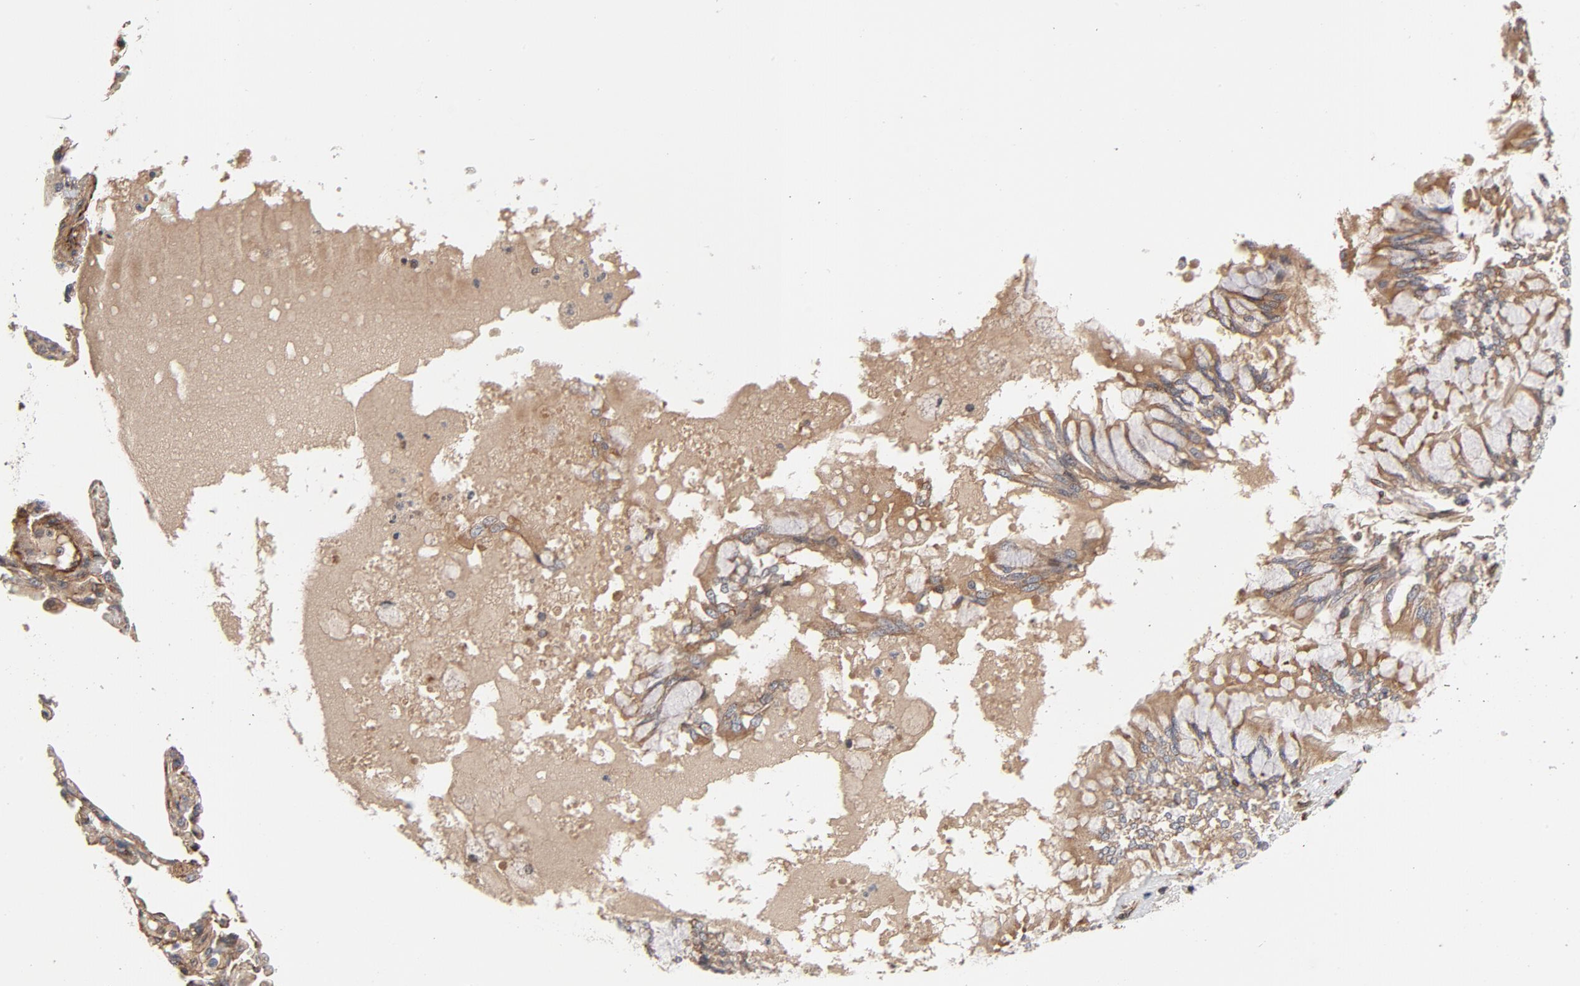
{"staining": {"intensity": "moderate", "quantity": ">75%", "location": "cytoplasmic/membranous"}, "tissue": "bronchus", "cell_type": "Respiratory epithelial cells", "image_type": "normal", "snomed": [{"axis": "morphology", "description": "Normal tissue, NOS"}, {"axis": "topography", "description": "Cartilage tissue"}, {"axis": "topography", "description": "Bronchus"}, {"axis": "topography", "description": "Lung"}, {"axis": "topography", "description": "Peripheral nerve tissue"}], "caption": "An IHC image of unremarkable tissue is shown. Protein staining in brown labels moderate cytoplasmic/membranous positivity in bronchus within respiratory epithelial cells. (Stains: DAB in brown, nuclei in blue, Microscopy: brightfield microscopy at high magnification).", "gene": "DNAAF2", "patient": {"sex": "female", "age": 49}}